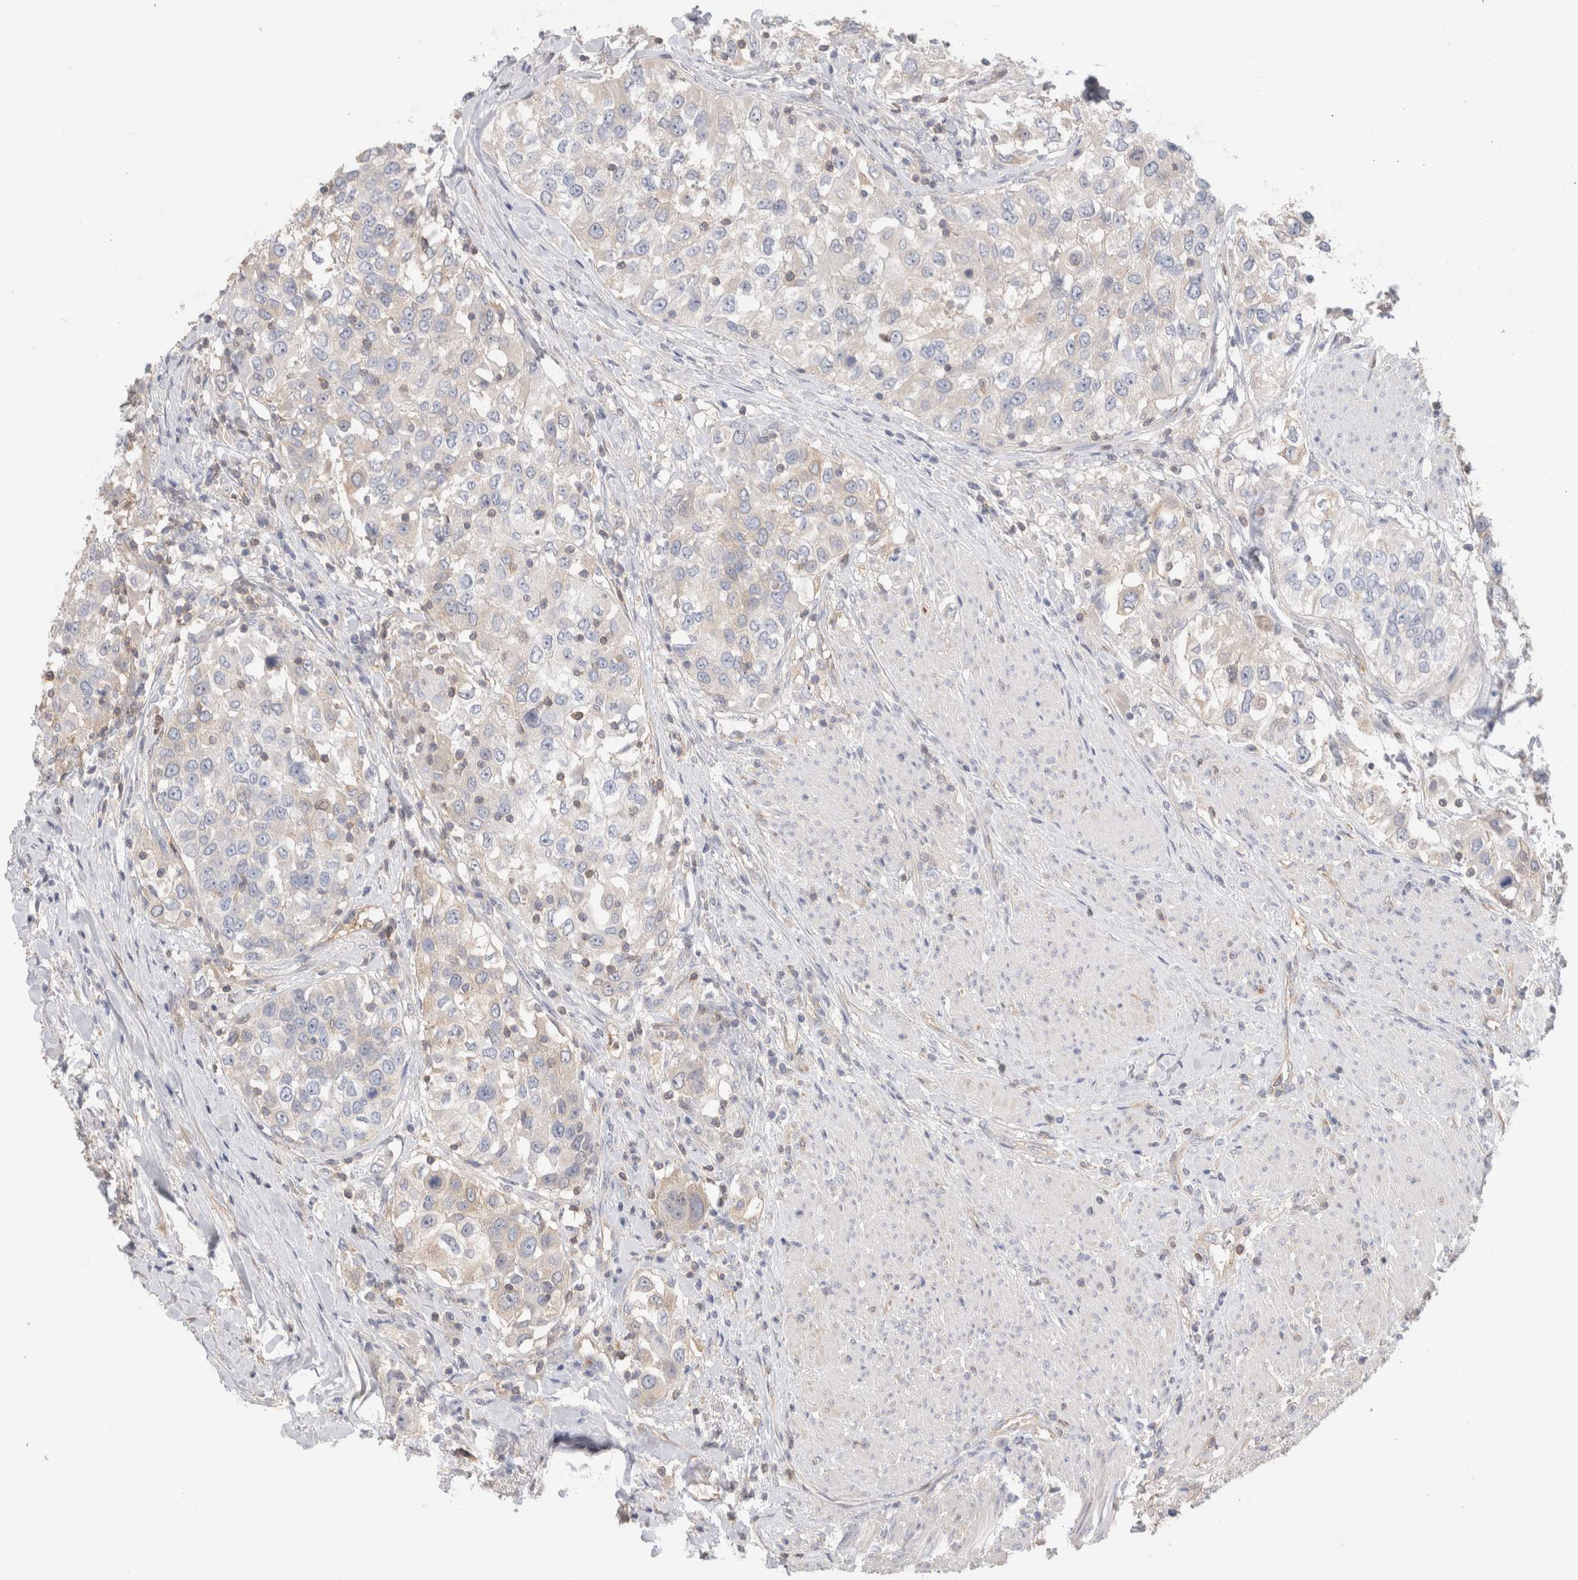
{"staining": {"intensity": "negative", "quantity": "none", "location": "none"}, "tissue": "urothelial cancer", "cell_type": "Tumor cells", "image_type": "cancer", "snomed": [{"axis": "morphology", "description": "Urothelial carcinoma, High grade"}, {"axis": "topography", "description": "Urinary bladder"}], "caption": "This micrograph is of urothelial cancer stained with immunohistochemistry (IHC) to label a protein in brown with the nuclei are counter-stained blue. There is no staining in tumor cells.", "gene": "CAPN2", "patient": {"sex": "female", "age": 80}}